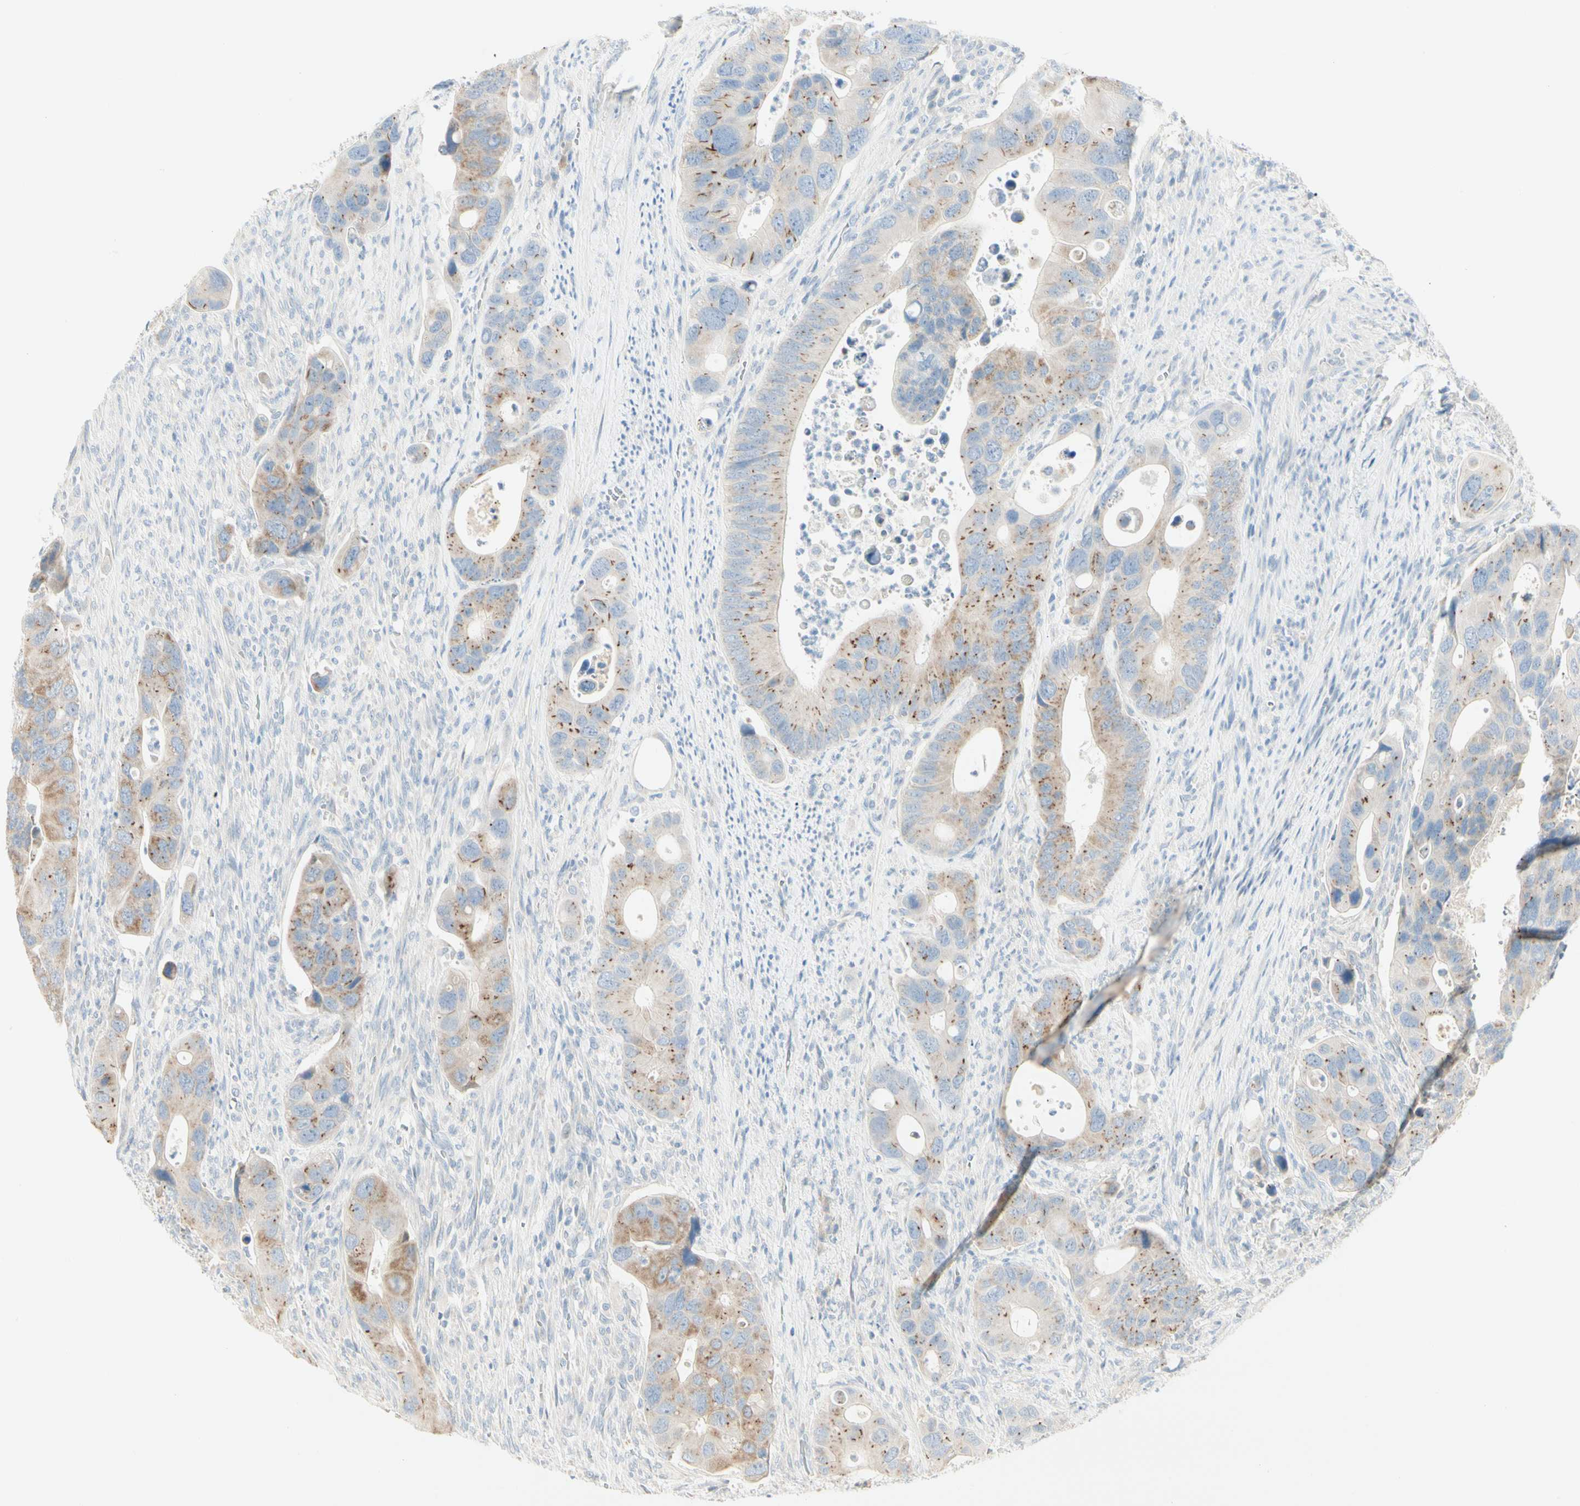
{"staining": {"intensity": "moderate", "quantity": ">75%", "location": "cytoplasmic/membranous"}, "tissue": "colorectal cancer", "cell_type": "Tumor cells", "image_type": "cancer", "snomed": [{"axis": "morphology", "description": "Adenocarcinoma, NOS"}, {"axis": "topography", "description": "Rectum"}], "caption": "There is medium levels of moderate cytoplasmic/membranous staining in tumor cells of colorectal cancer, as demonstrated by immunohistochemical staining (brown color).", "gene": "ALDH18A1", "patient": {"sex": "female", "age": 57}}